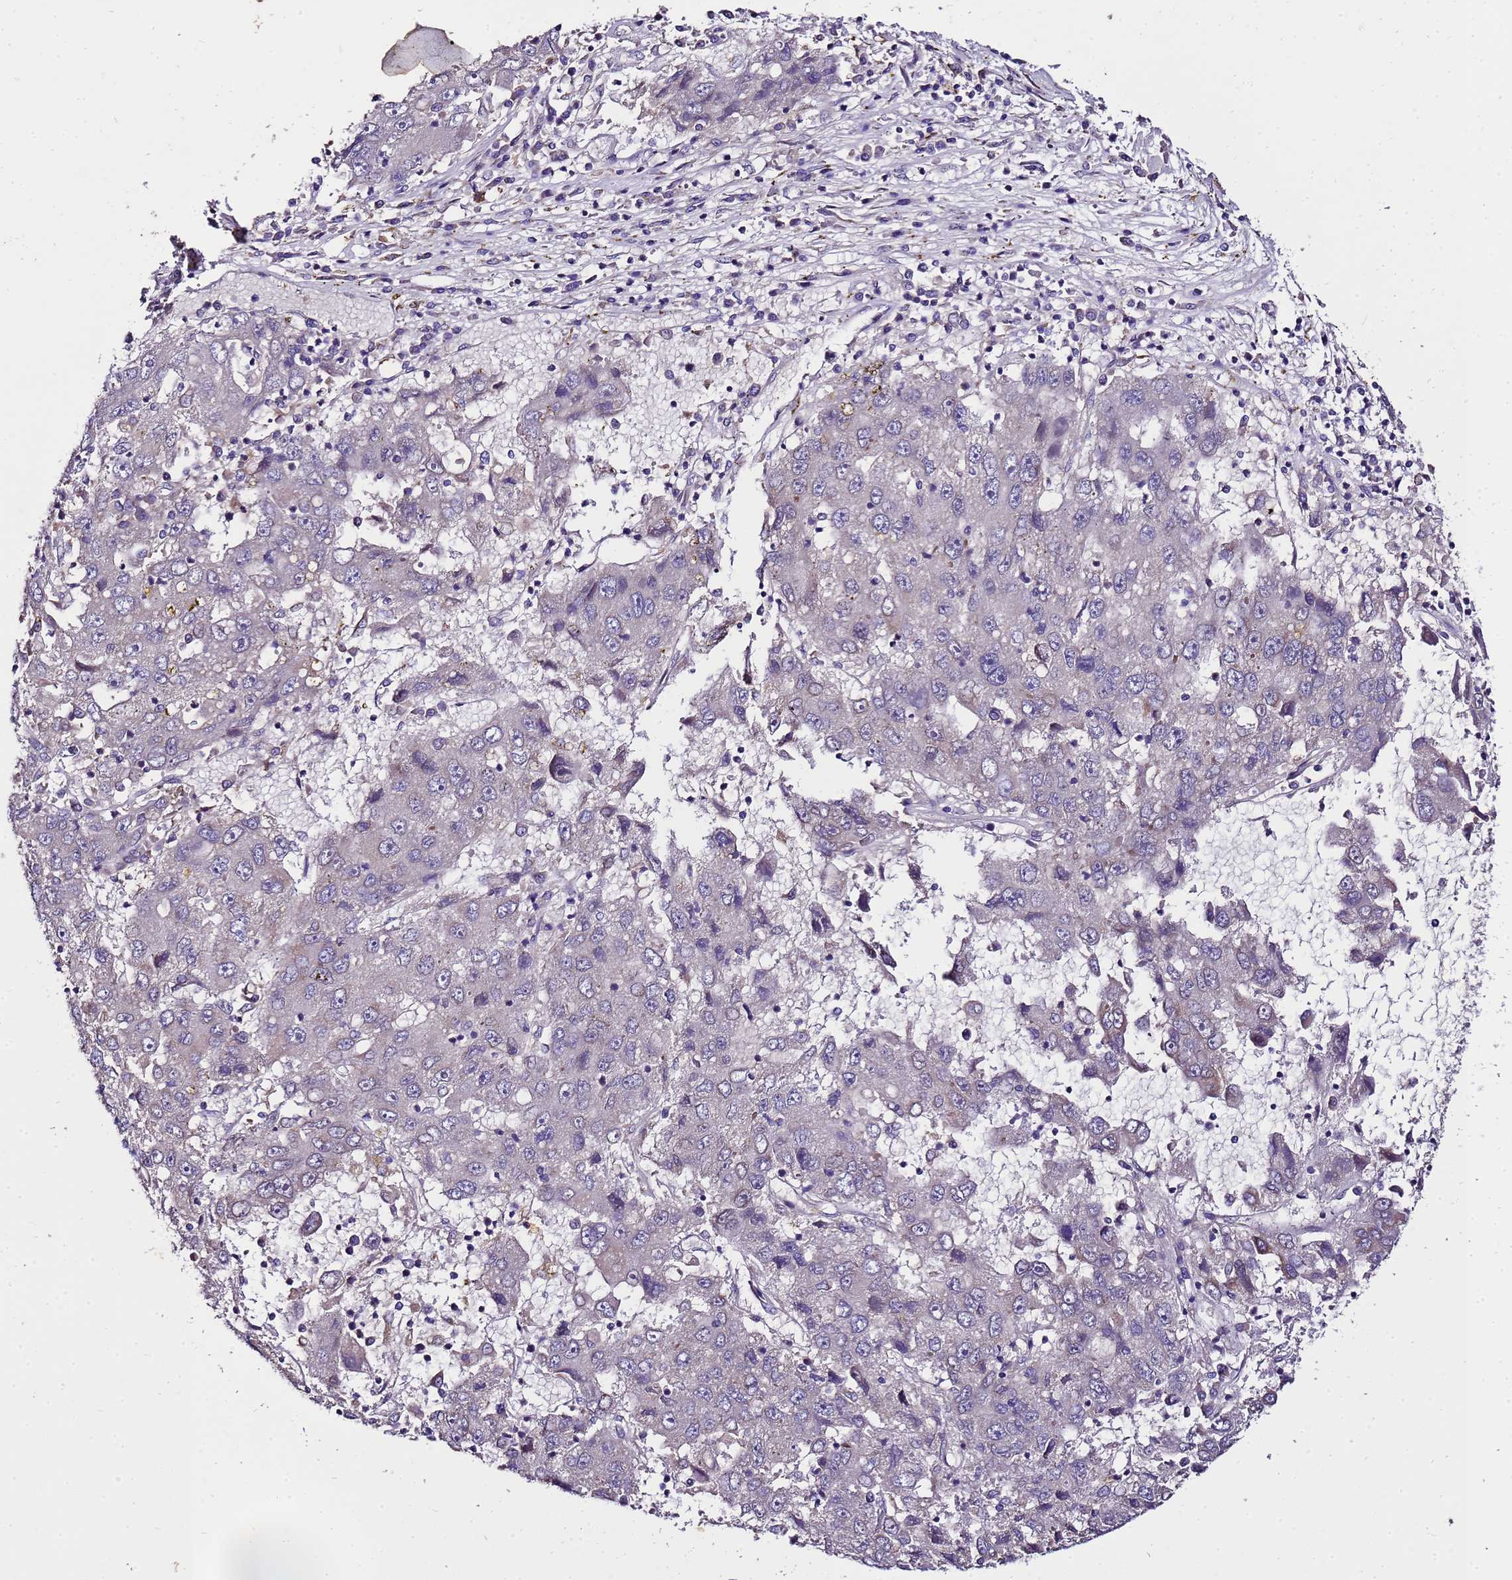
{"staining": {"intensity": "negative", "quantity": "none", "location": "none"}, "tissue": "liver cancer", "cell_type": "Tumor cells", "image_type": "cancer", "snomed": [{"axis": "morphology", "description": "Carcinoma, Hepatocellular, NOS"}, {"axis": "topography", "description": "Liver"}], "caption": "An immunohistochemistry (IHC) micrograph of liver cancer (hepatocellular carcinoma) is shown. There is no staining in tumor cells of liver cancer (hepatocellular carcinoma).", "gene": "ZNF329", "patient": {"sex": "male", "age": 49}}